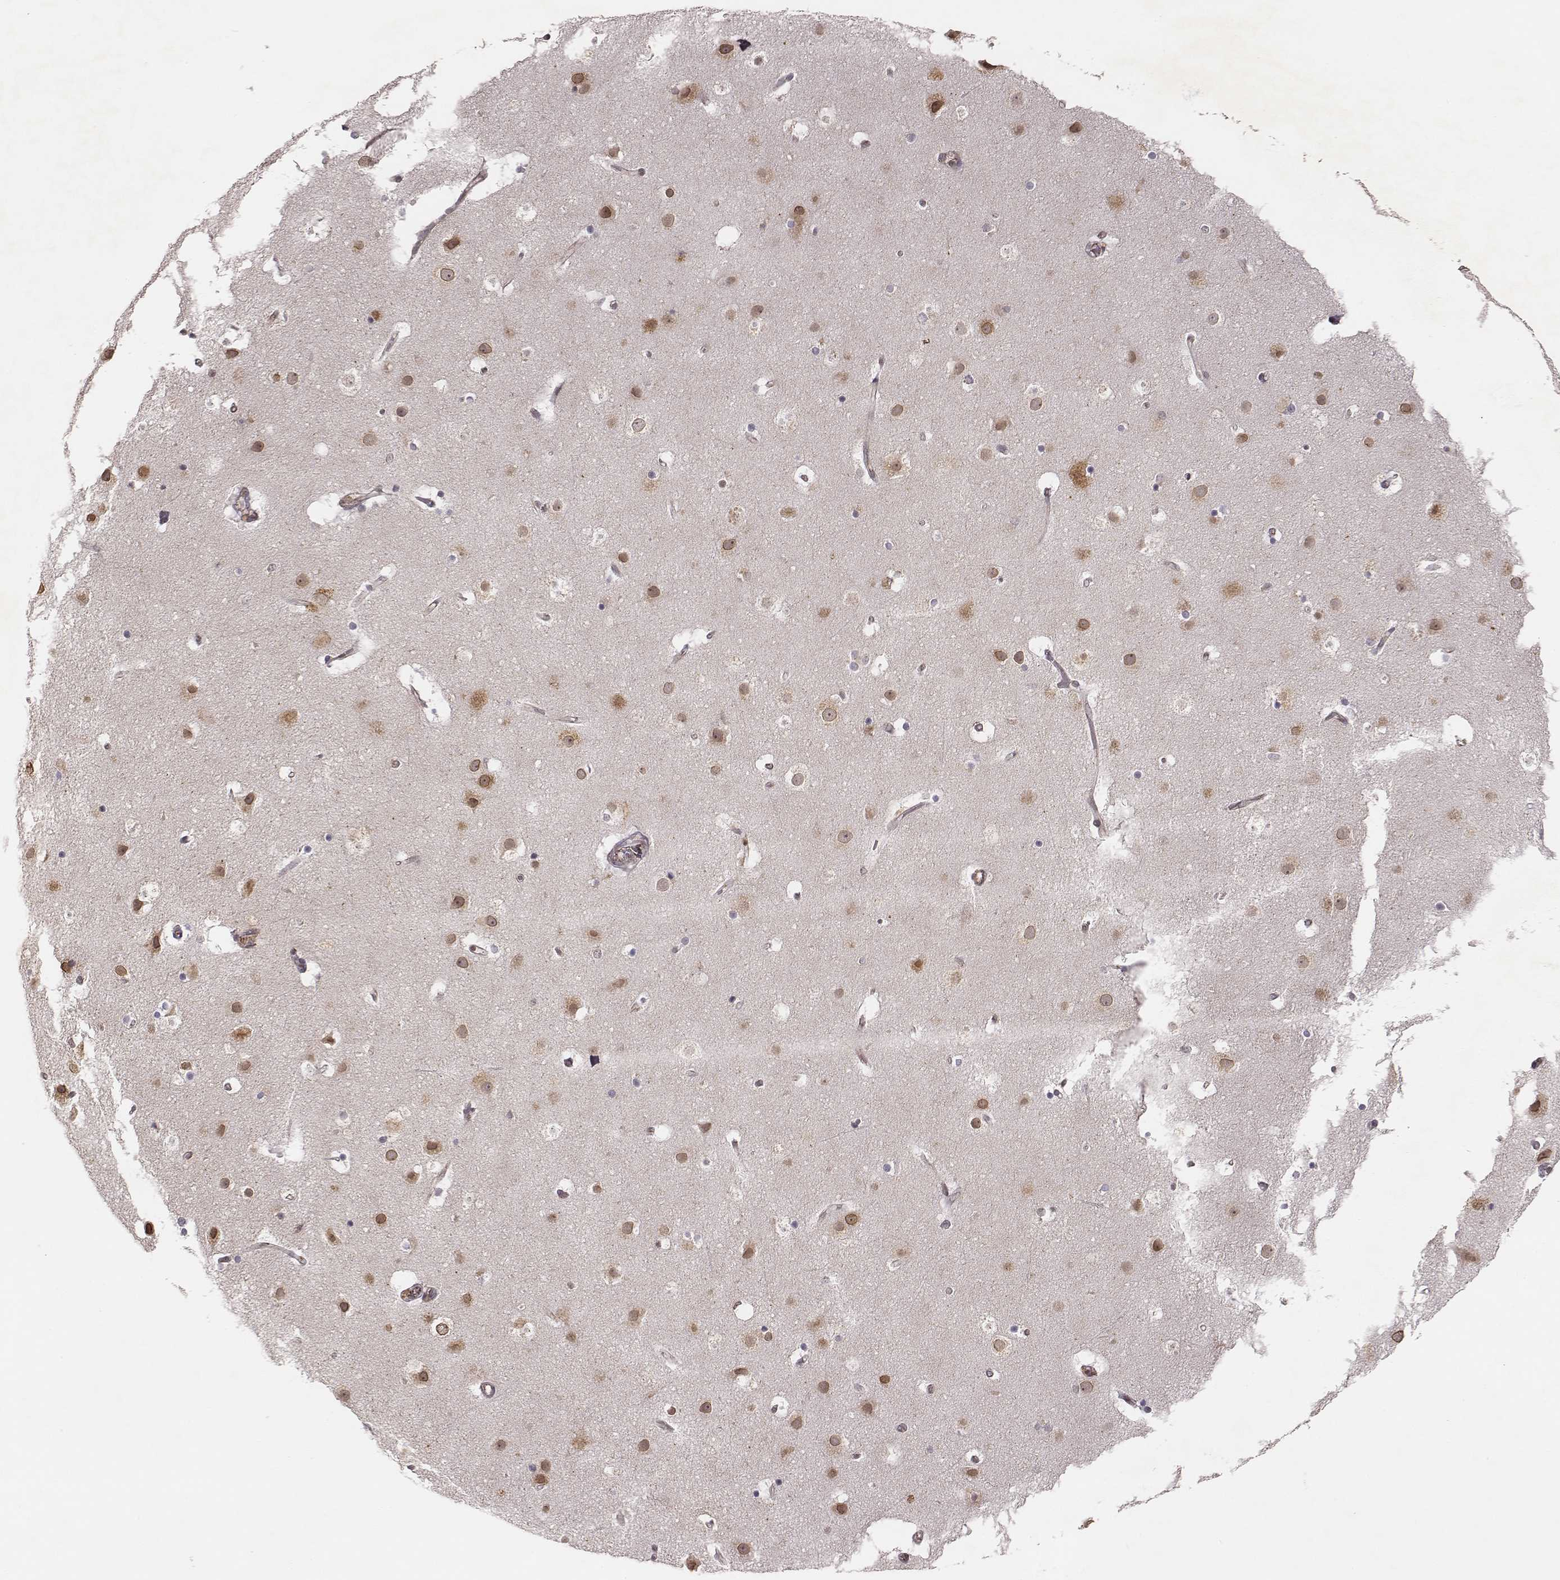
{"staining": {"intensity": "negative", "quantity": "none", "location": "none"}, "tissue": "cerebral cortex", "cell_type": "Endothelial cells", "image_type": "normal", "snomed": [{"axis": "morphology", "description": "Normal tissue, NOS"}, {"axis": "topography", "description": "Cerebral cortex"}], "caption": "Immunohistochemistry image of unremarkable cerebral cortex: cerebral cortex stained with DAB exhibits no significant protein positivity in endothelial cells.", "gene": "WDR59", "patient": {"sex": "female", "age": 52}}